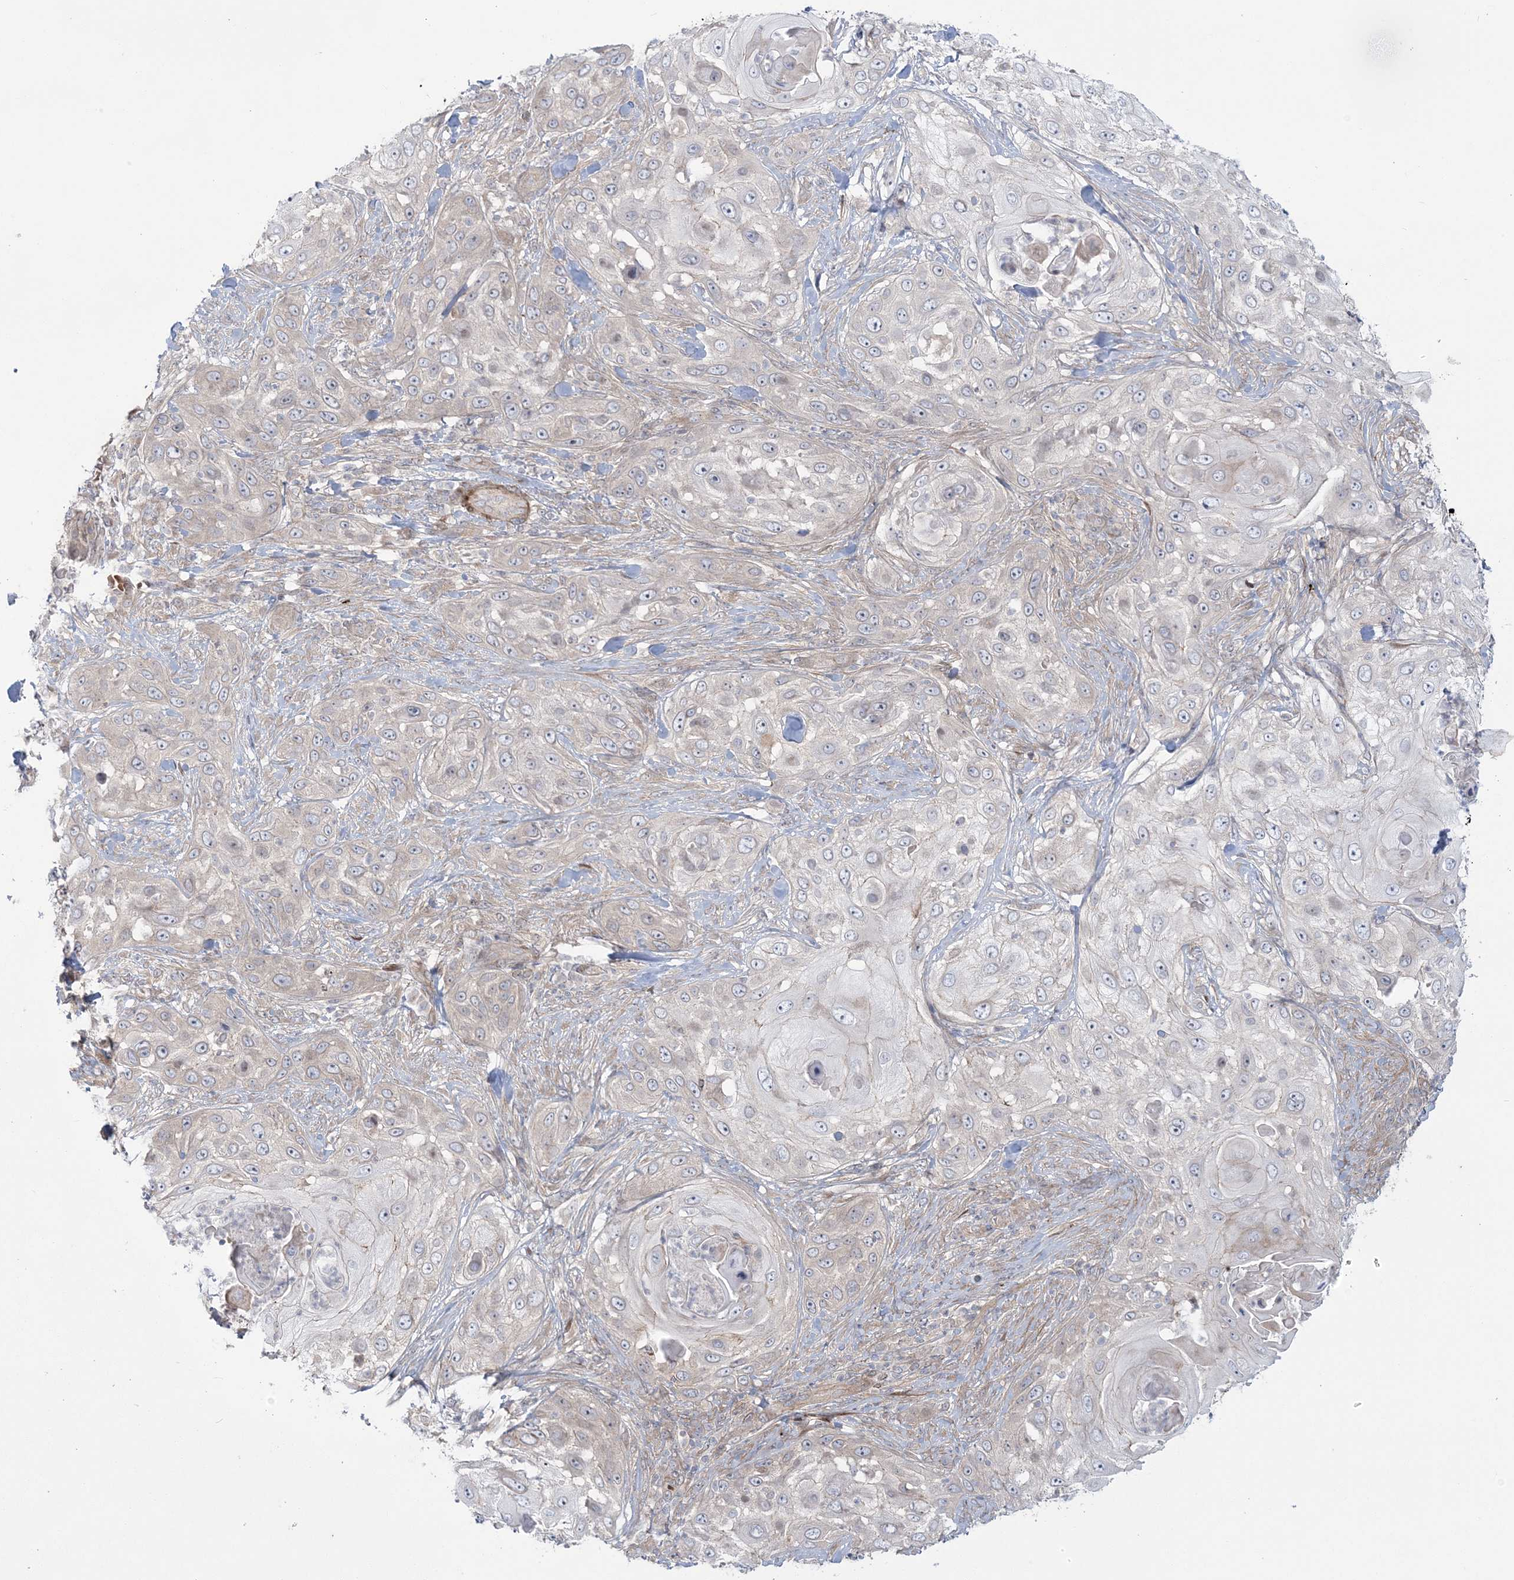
{"staining": {"intensity": "negative", "quantity": "none", "location": "none"}, "tissue": "skin cancer", "cell_type": "Tumor cells", "image_type": "cancer", "snomed": [{"axis": "morphology", "description": "Squamous cell carcinoma, NOS"}, {"axis": "topography", "description": "Skin"}], "caption": "Tumor cells show no significant staining in skin squamous cell carcinoma.", "gene": "NUDT9", "patient": {"sex": "female", "age": 44}}